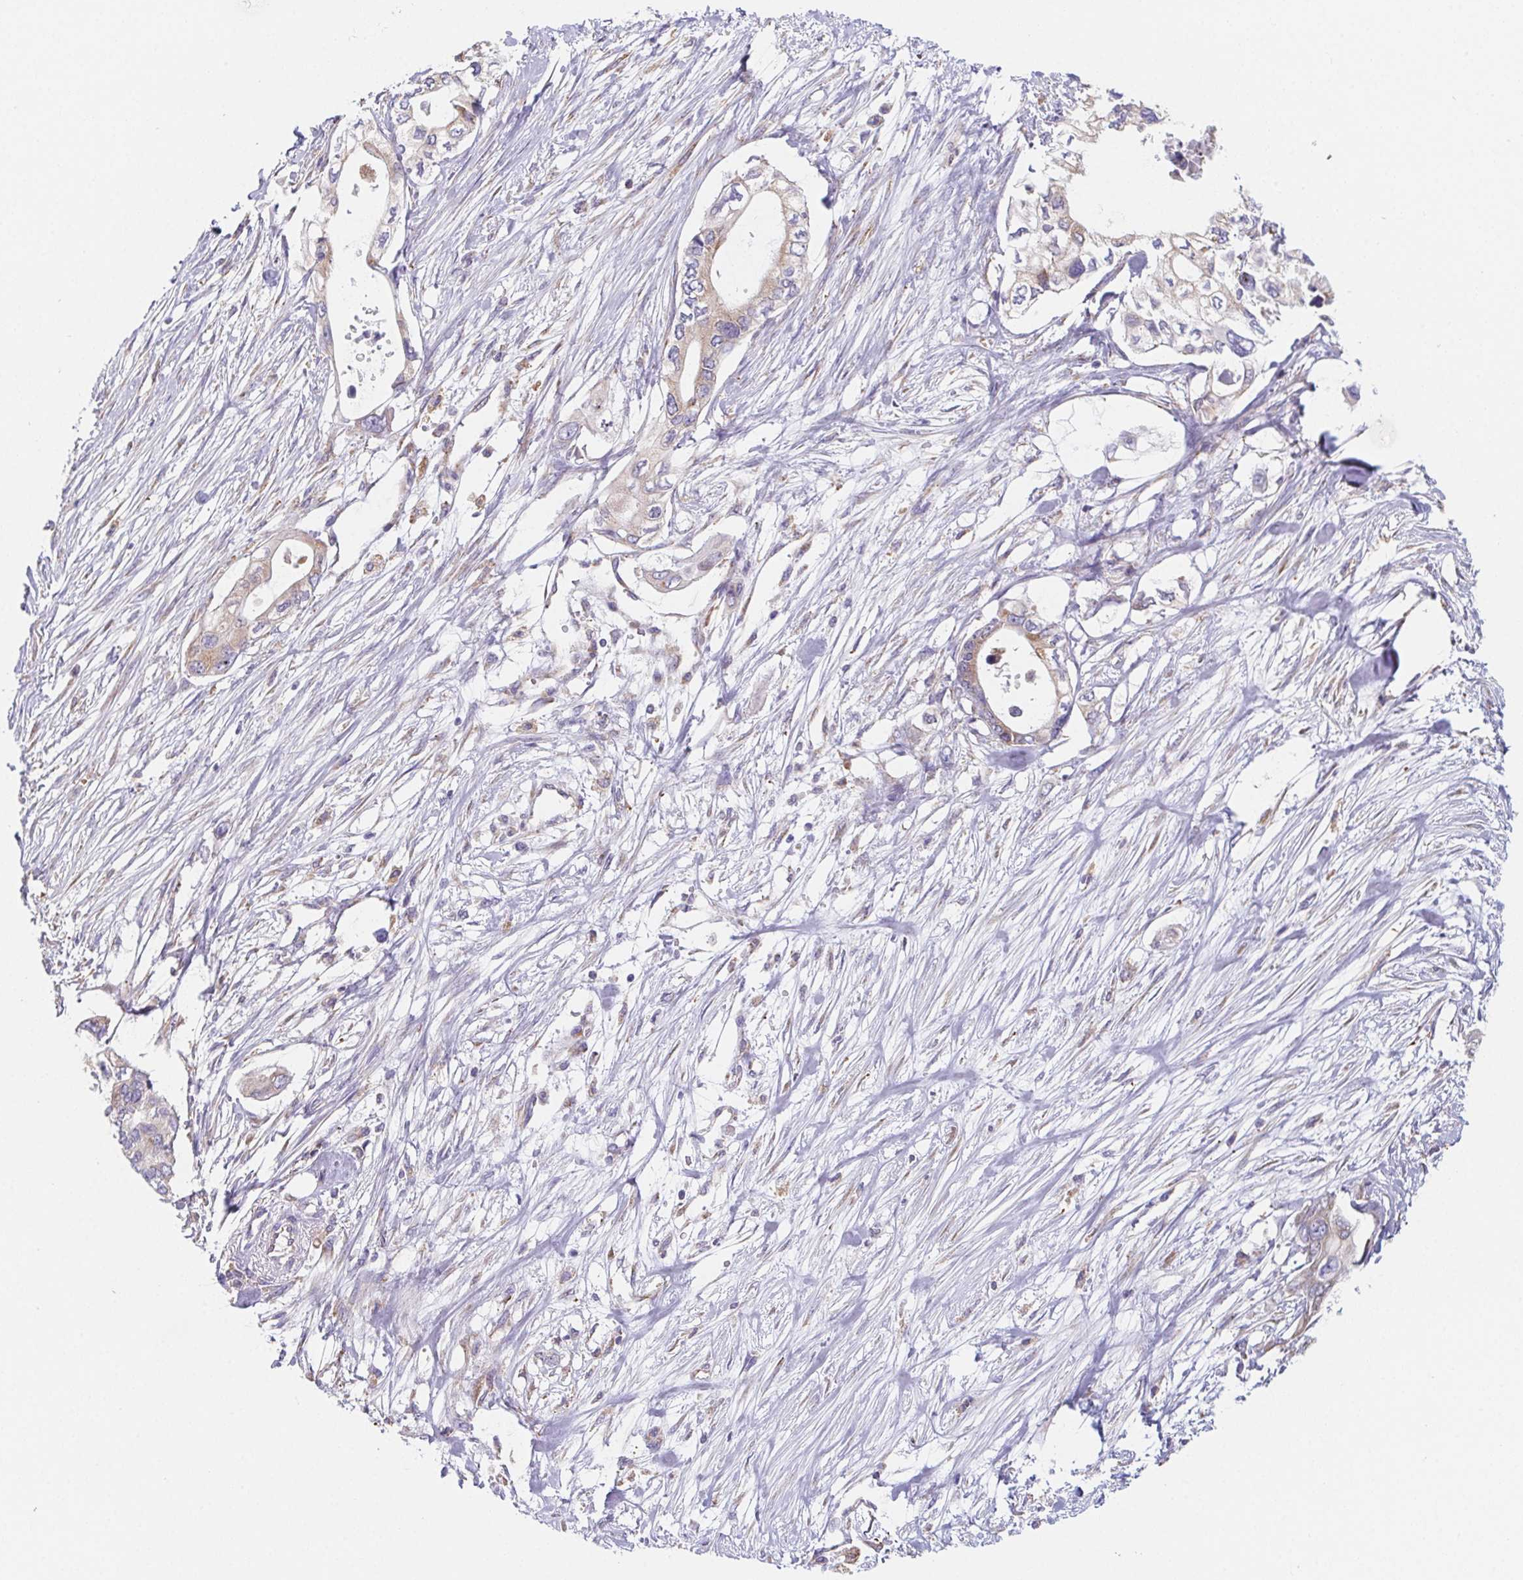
{"staining": {"intensity": "weak", "quantity": ">75%", "location": "cytoplasmic/membranous"}, "tissue": "pancreatic cancer", "cell_type": "Tumor cells", "image_type": "cancer", "snomed": [{"axis": "morphology", "description": "Adenocarcinoma, NOS"}, {"axis": "topography", "description": "Pancreas"}], "caption": "Tumor cells exhibit weak cytoplasmic/membranous expression in about >75% of cells in pancreatic adenocarcinoma.", "gene": "ADAM8", "patient": {"sex": "female", "age": 63}}